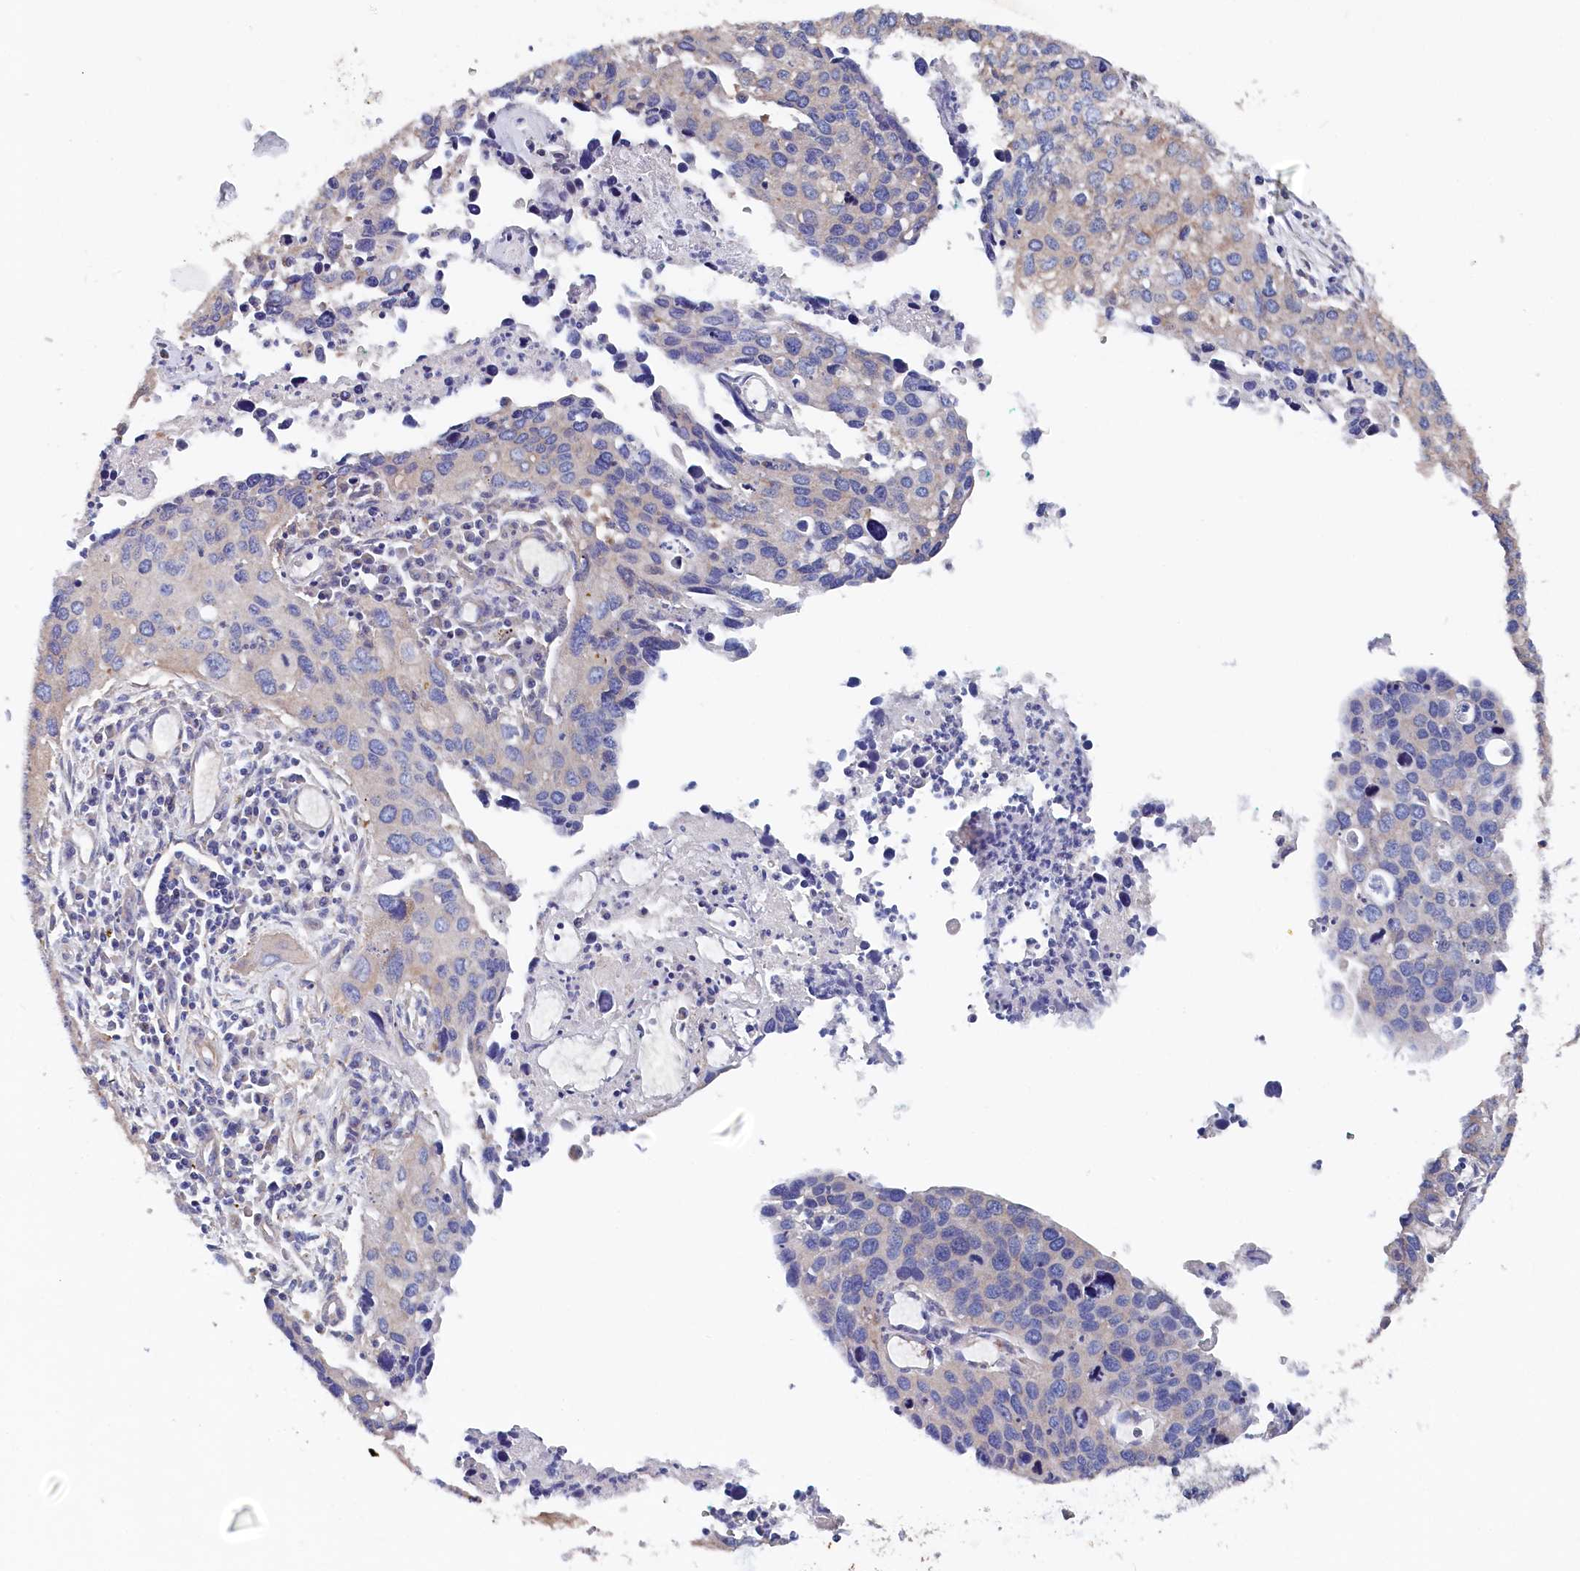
{"staining": {"intensity": "weak", "quantity": "25%-75%", "location": "cytoplasmic/membranous"}, "tissue": "cervical cancer", "cell_type": "Tumor cells", "image_type": "cancer", "snomed": [{"axis": "morphology", "description": "Squamous cell carcinoma, NOS"}, {"axis": "topography", "description": "Cervix"}], "caption": "Weak cytoplasmic/membranous staining for a protein is seen in approximately 25%-75% of tumor cells of cervical cancer using immunohistochemistry (IHC).", "gene": "BHMT", "patient": {"sex": "female", "age": 55}}